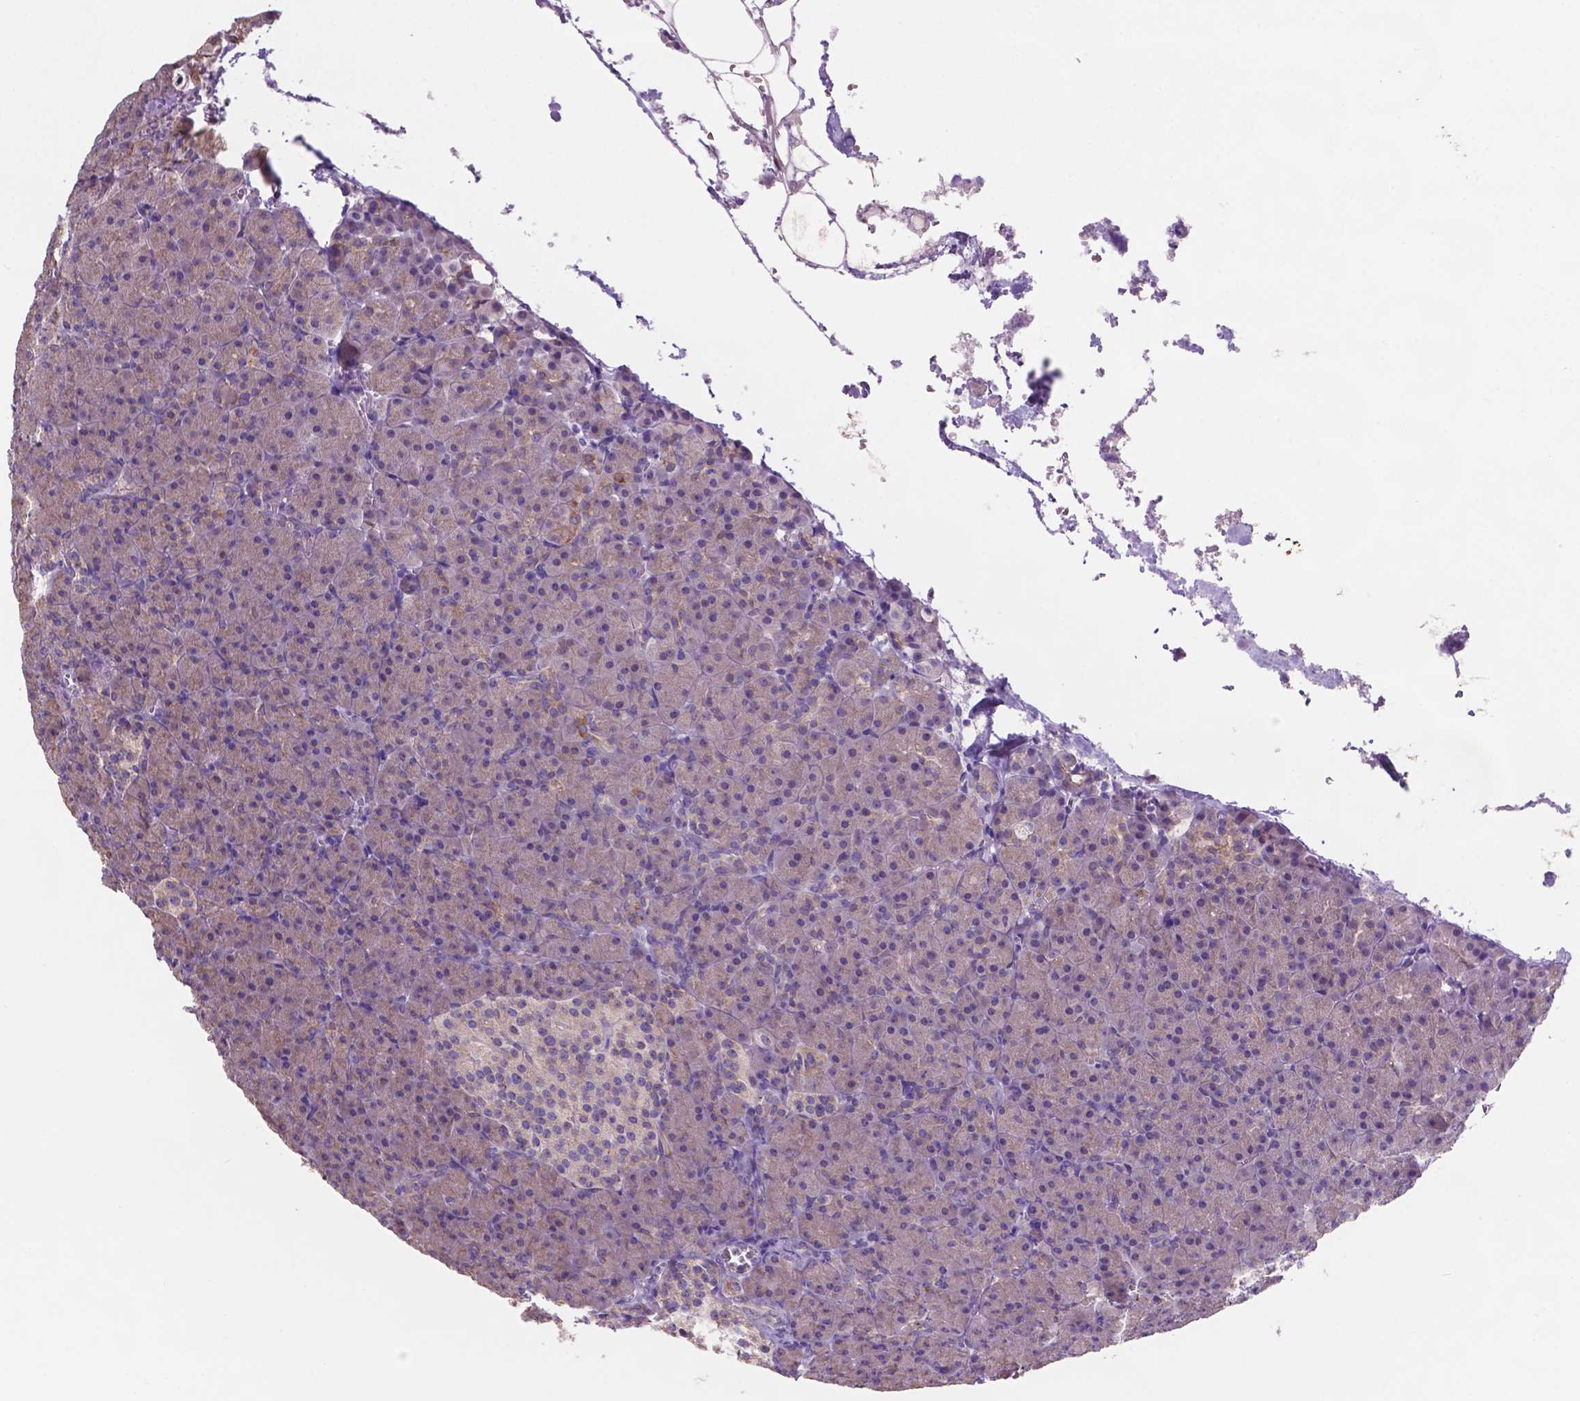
{"staining": {"intensity": "moderate", "quantity": "<25%", "location": "cytoplasmic/membranous"}, "tissue": "pancreas", "cell_type": "Exocrine glandular cells", "image_type": "normal", "snomed": [{"axis": "morphology", "description": "Normal tissue, NOS"}, {"axis": "topography", "description": "Pancreas"}], "caption": "Exocrine glandular cells exhibit moderate cytoplasmic/membranous staining in approximately <25% of cells in benign pancreas. The protein is shown in brown color, while the nuclei are stained blue.", "gene": "MKRN2OS", "patient": {"sex": "female", "age": 74}}